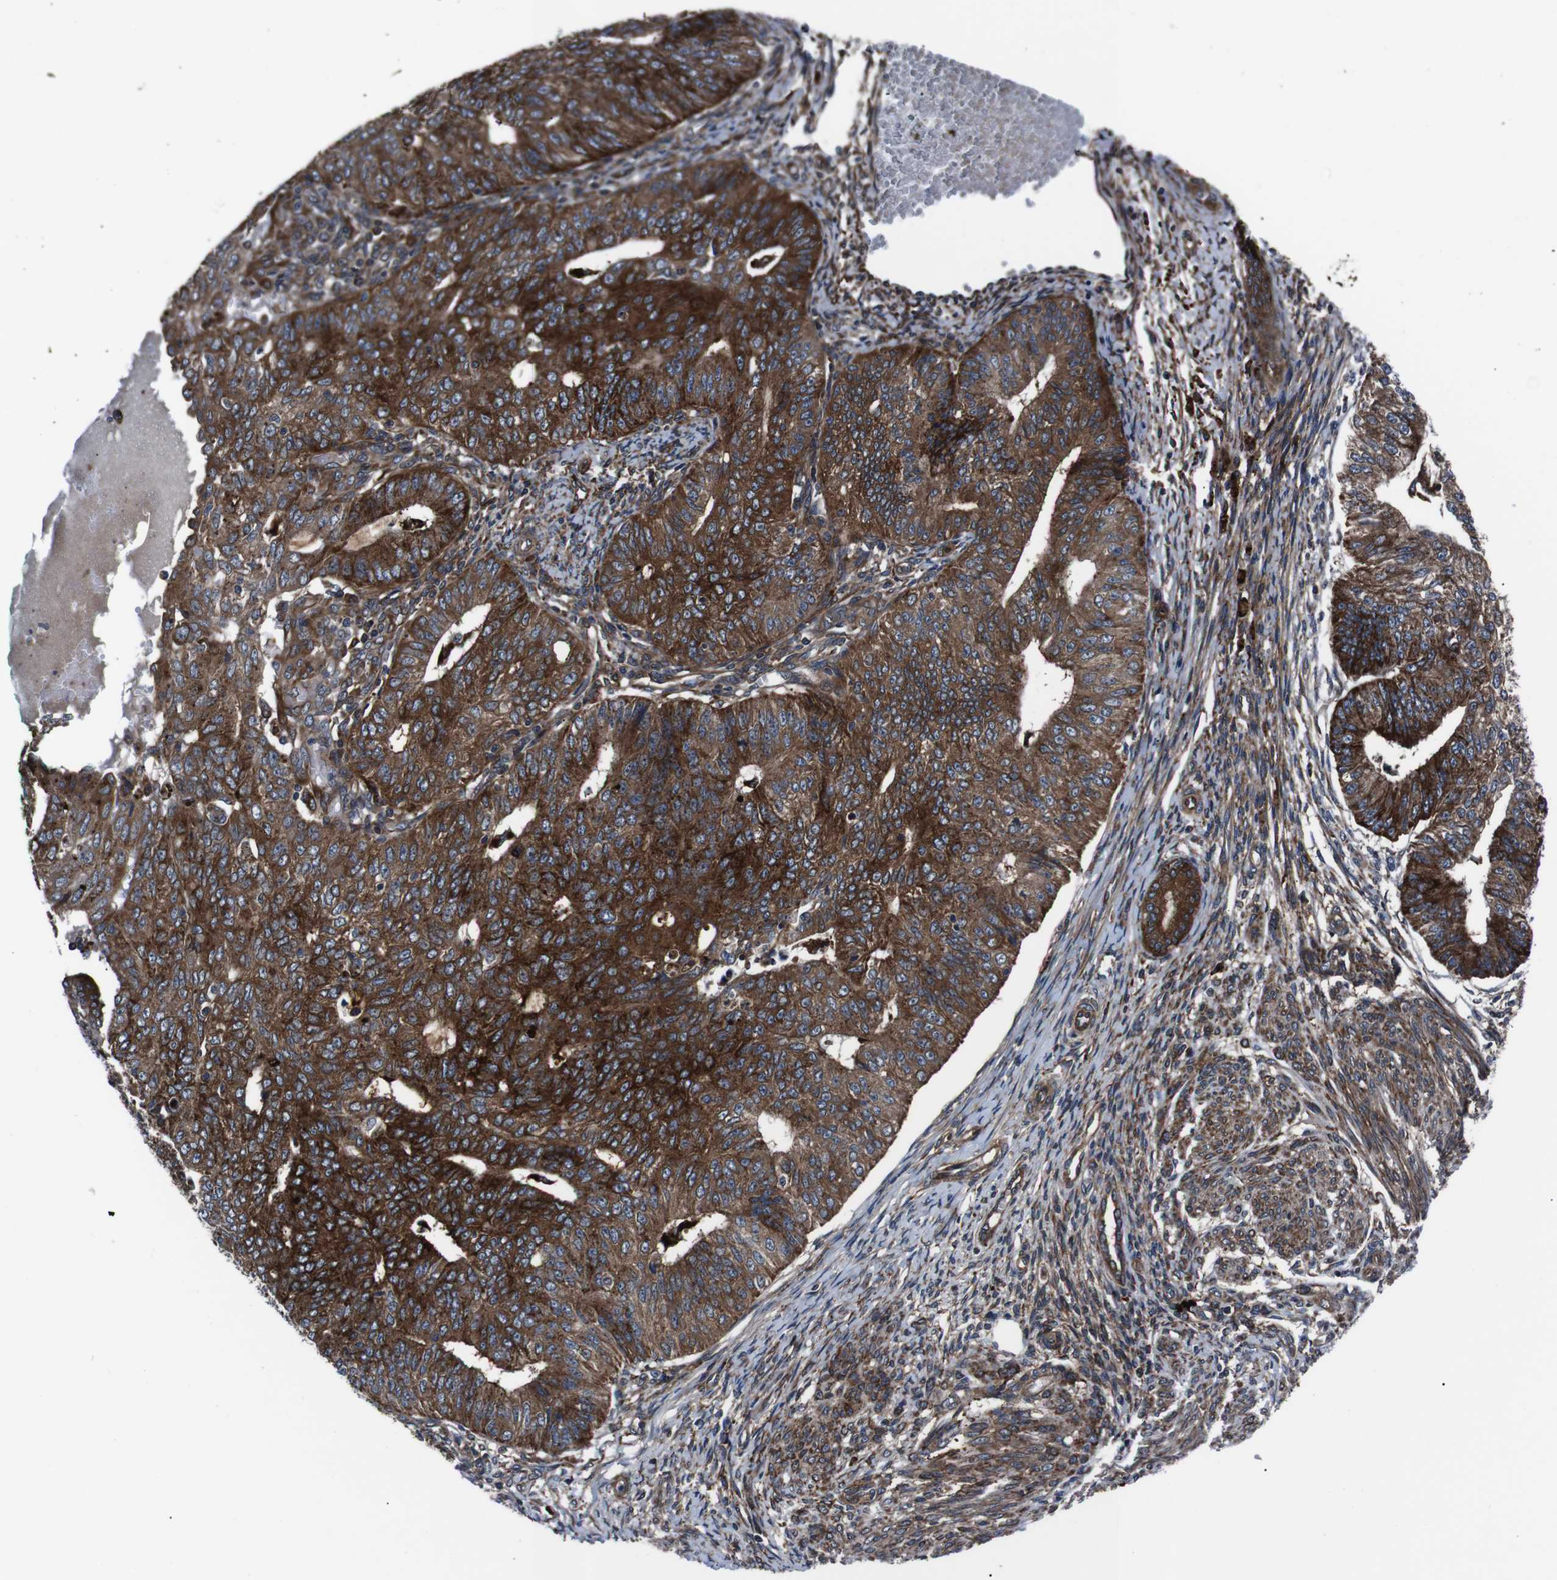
{"staining": {"intensity": "strong", "quantity": ">75%", "location": "cytoplasmic/membranous"}, "tissue": "endometrial cancer", "cell_type": "Tumor cells", "image_type": "cancer", "snomed": [{"axis": "morphology", "description": "Adenocarcinoma, NOS"}, {"axis": "topography", "description": "Endometrium"}], "caption": "Endometrial adenocarcinoma was stained to show a protein in brown. There is high levels of strong cytoplasmic/membranous expression in approximately >75% of tumor cells.", "gene": "EIF4A2", "patient": {"sex": "female", "age": 32}}